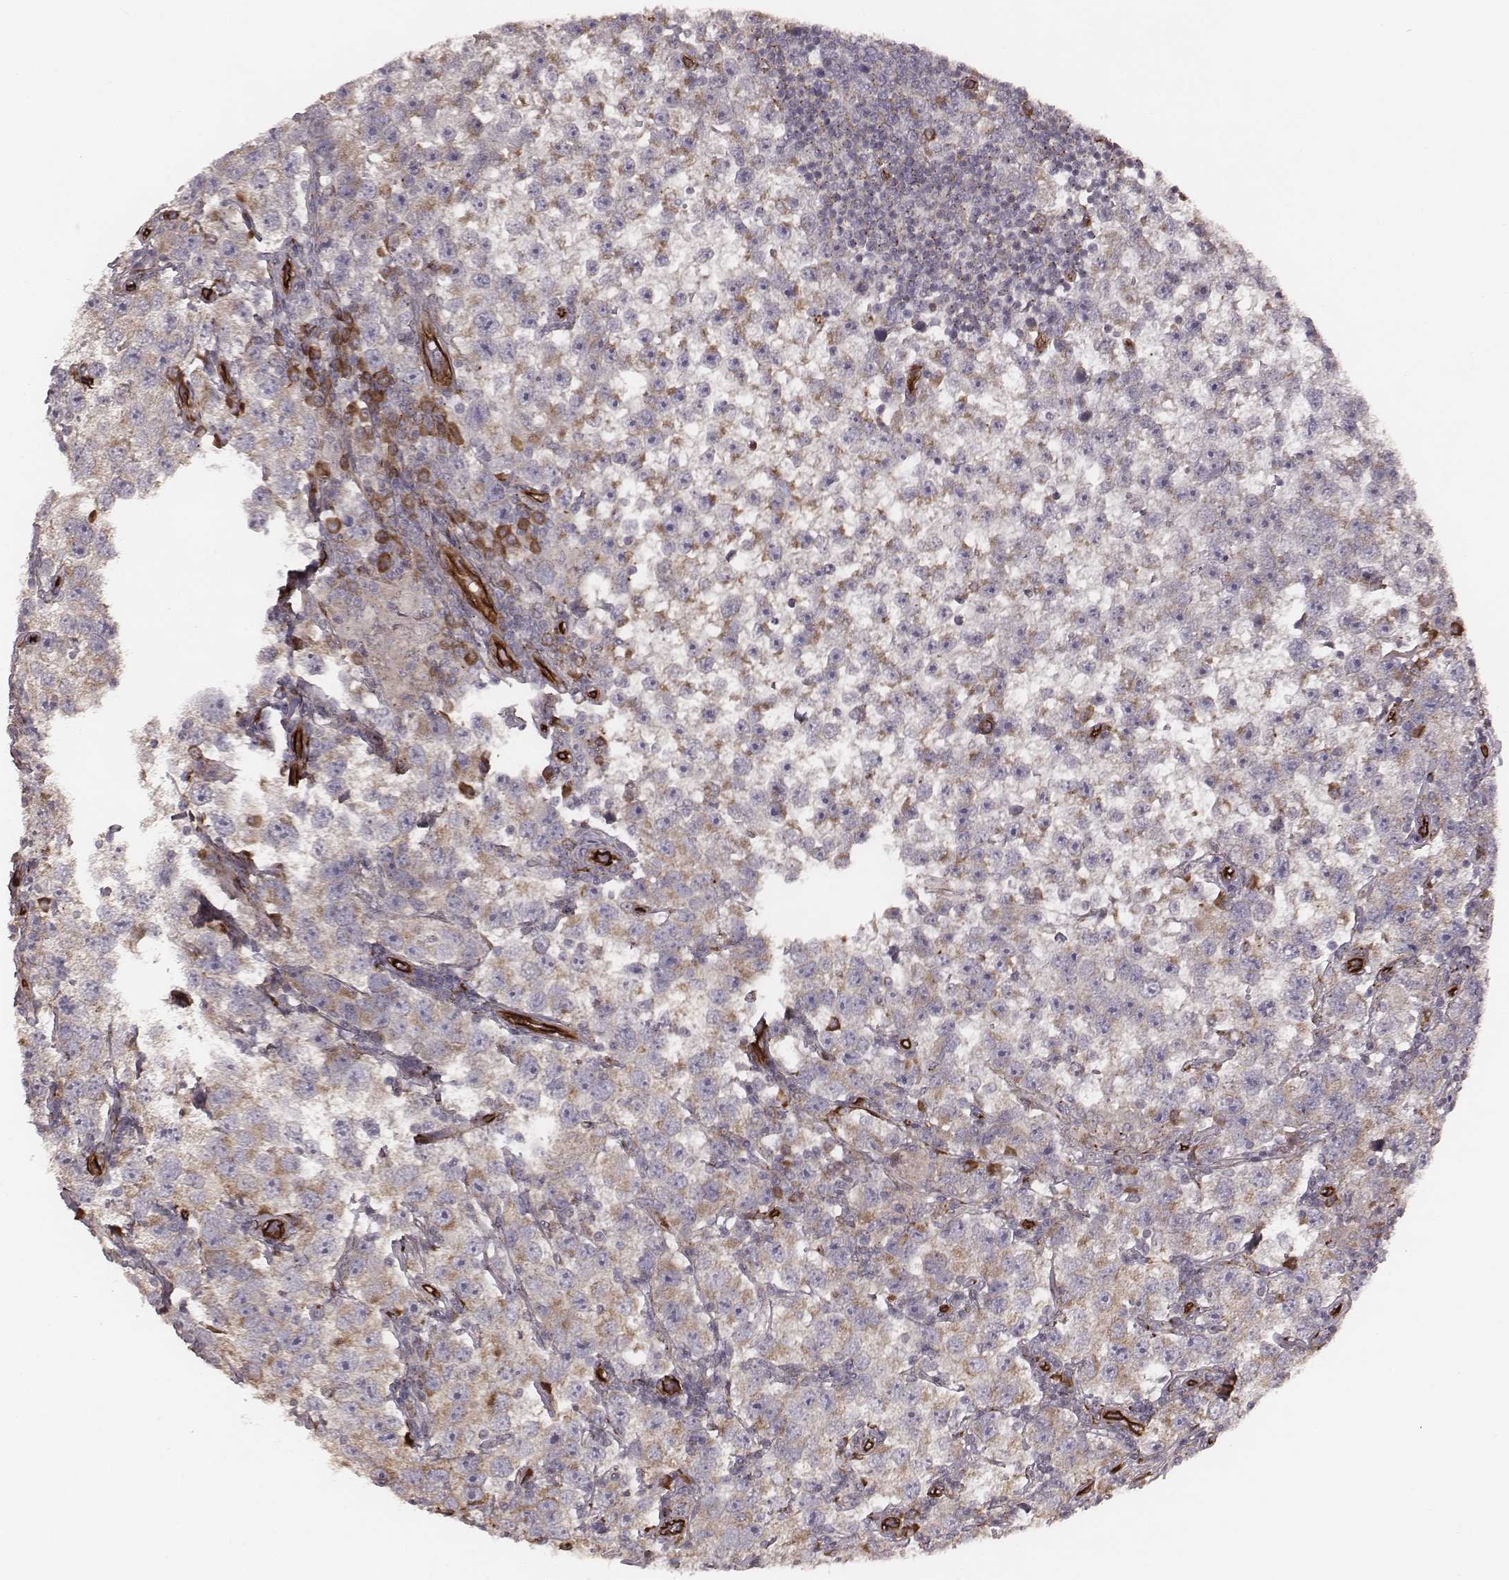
{"staining": {"intensity": "weak", "quantity": "25%-75%", "location": "cytoplasmic/membranous"}, "tissue": "testis cancer", "cell_type": "Tumor cells", "image_type": "cancer", "snomed": [{"axis": "morphology", "description": "Seminoma, NOS"}, {"axis": "topography", "description": "Testis"}], "caption": "Testis cancer (seminoma) stained for a protein demonstrates weak cytoplasmic/membranous positivity in tumor cells. (Stains: DAB in brown, nuclei in blue, Microscopy: brightfield microscopy at high magnification).", "gene": "PALMD", "patient": {"sex": "male", "age": 26}}